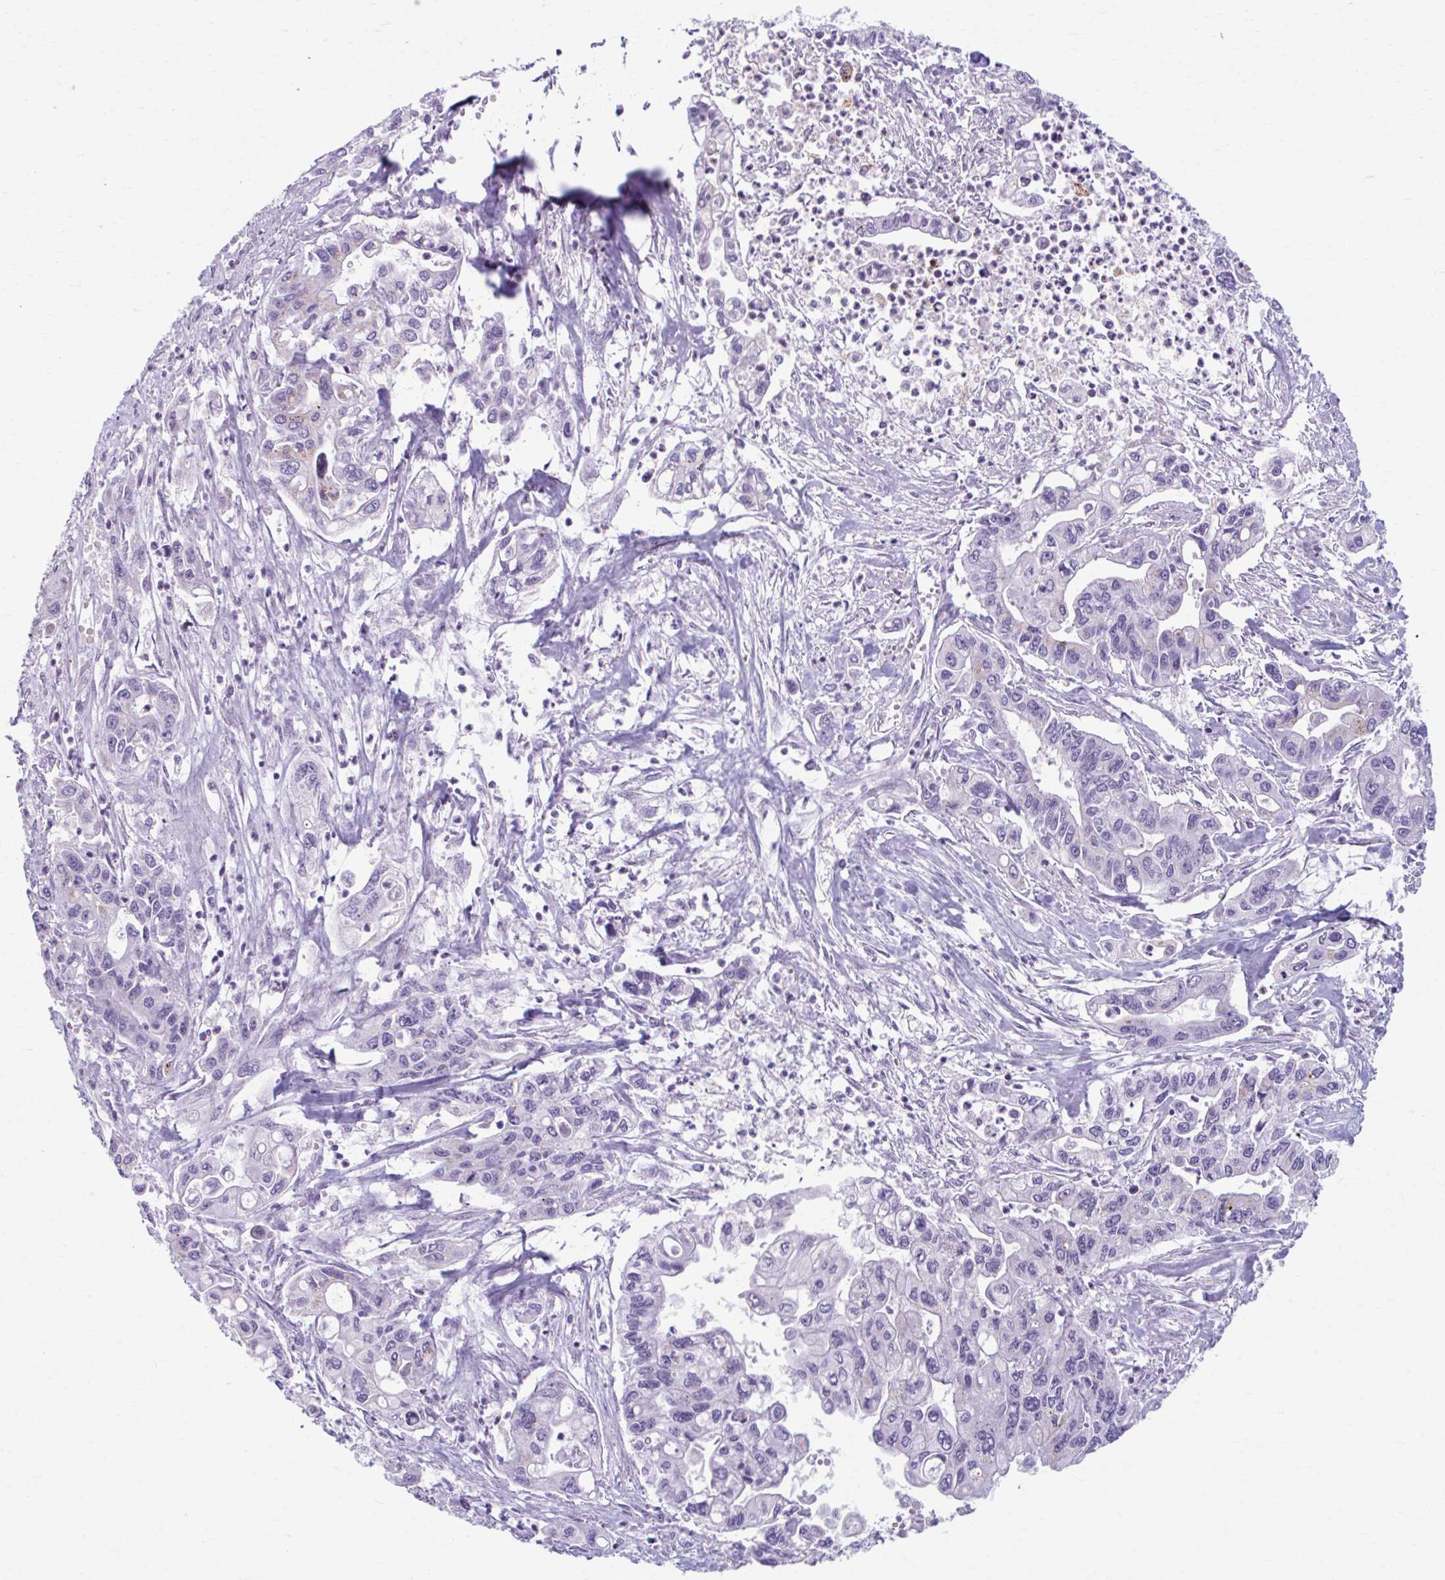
{"staining": {"intensity": "weak", "quantity": "<25%", "location": "cytoplasmic/membranous"}, "tissue": "pancreatic cancer", "cell_type": "Tumor cells", "image_type": "cancer", "snomed": [{"axis": "morphology", "description": "Adenocarcinoma, NOS"}, {"axis": "topography", "description": "Pancreas"}], "caption": "Tumor cells are negative for protein expression in human adenocarcinoma (pancreatic).", "gene": "C12orf71", "patient": {"sex": "male", "age": 62}}